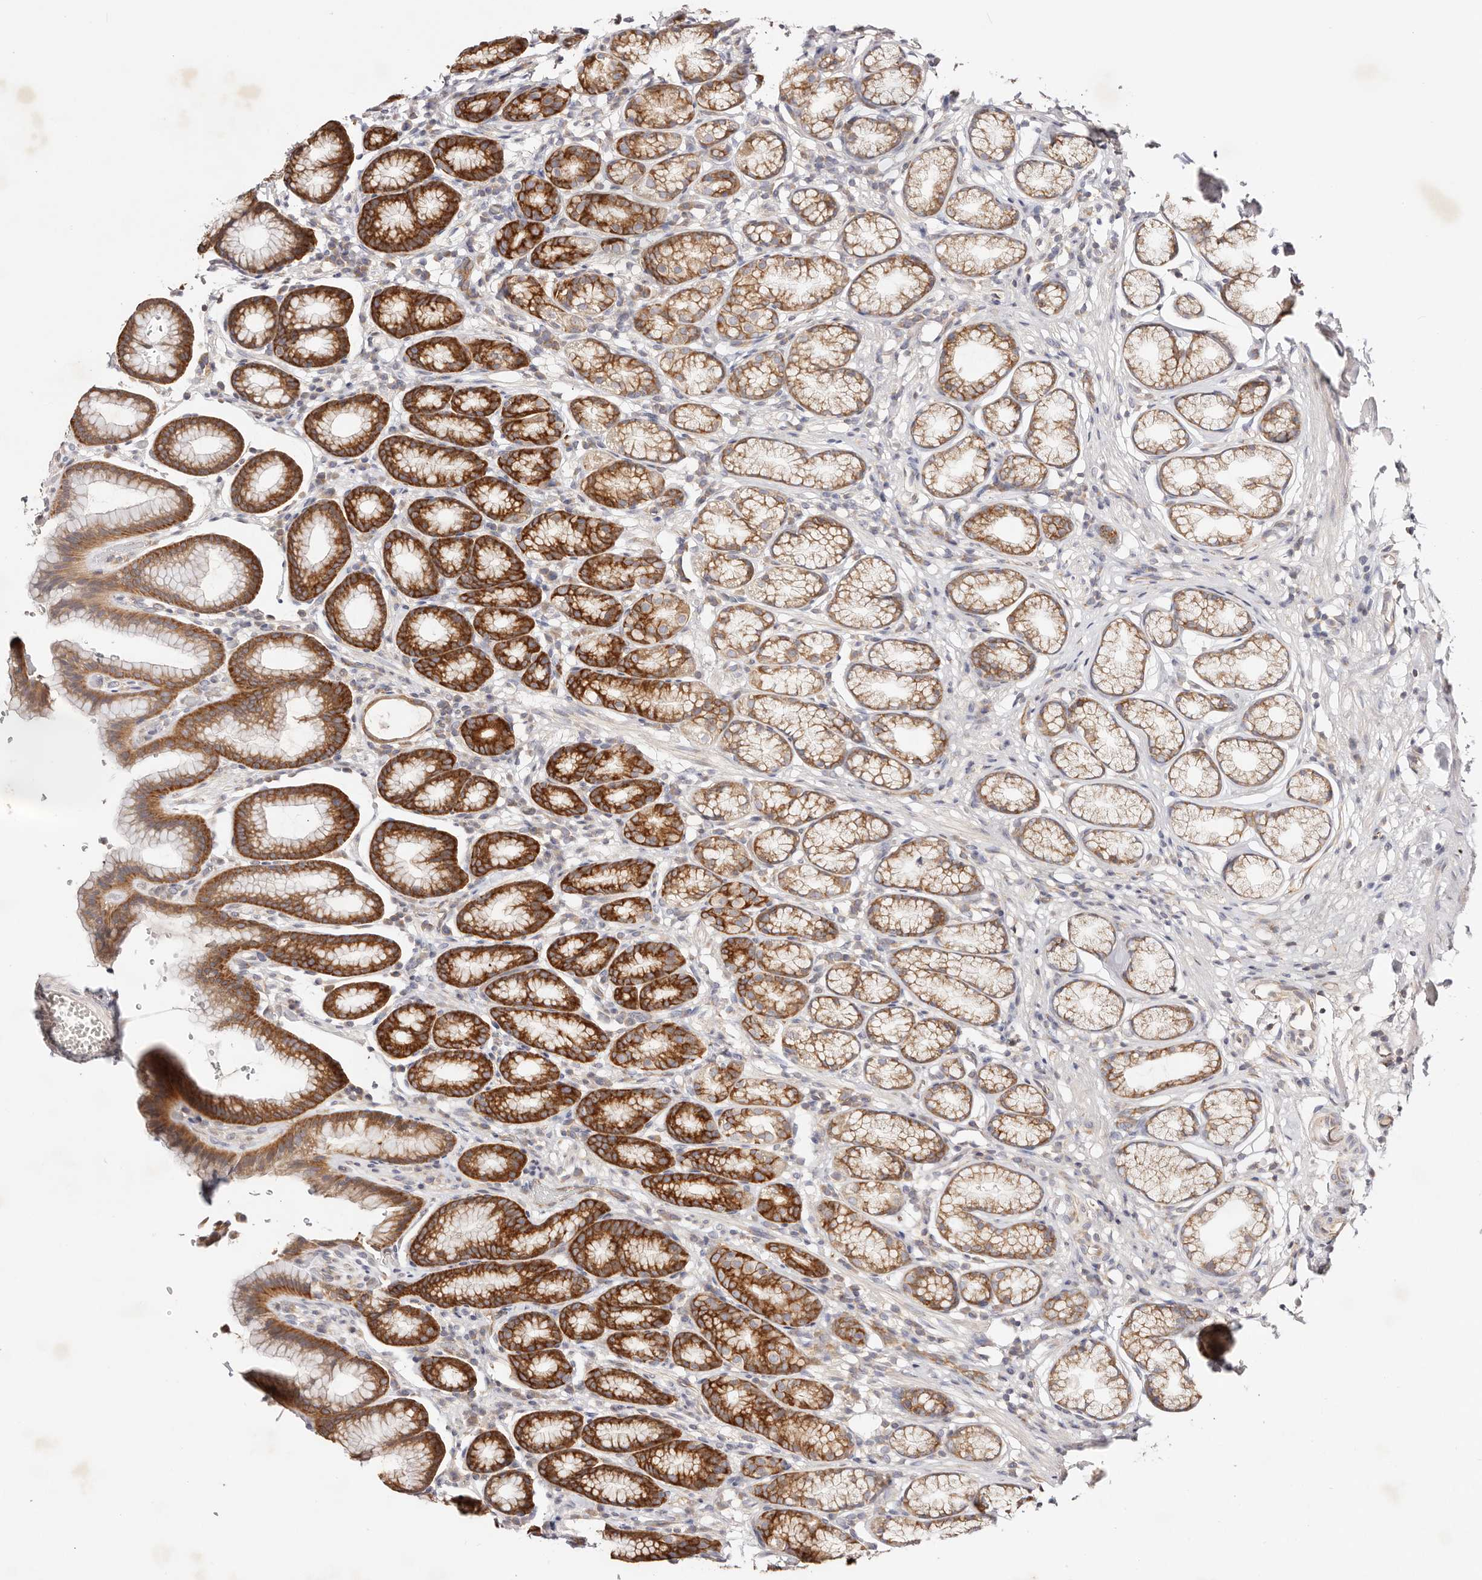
{"staining": {"intensity": "strong", "quantity": ">75%", "location": "cytoplasmic/membranous"}, "tissue": "stomach", "cell_type": "Glandular cells", "image_type": "normal", "snomed": [{"axis": "morphology", "description": "Normal tissue, NOS"}, {"axis": "topography", "description": "Stomach"}], "caption": "Immunohistochemical staining of normal human stomach displays strong cytoplasmic/membranous protein expression in about >75% of glandular cells.", "gene": "GNA13", "patient": {"sex": "male", "age": 42}}